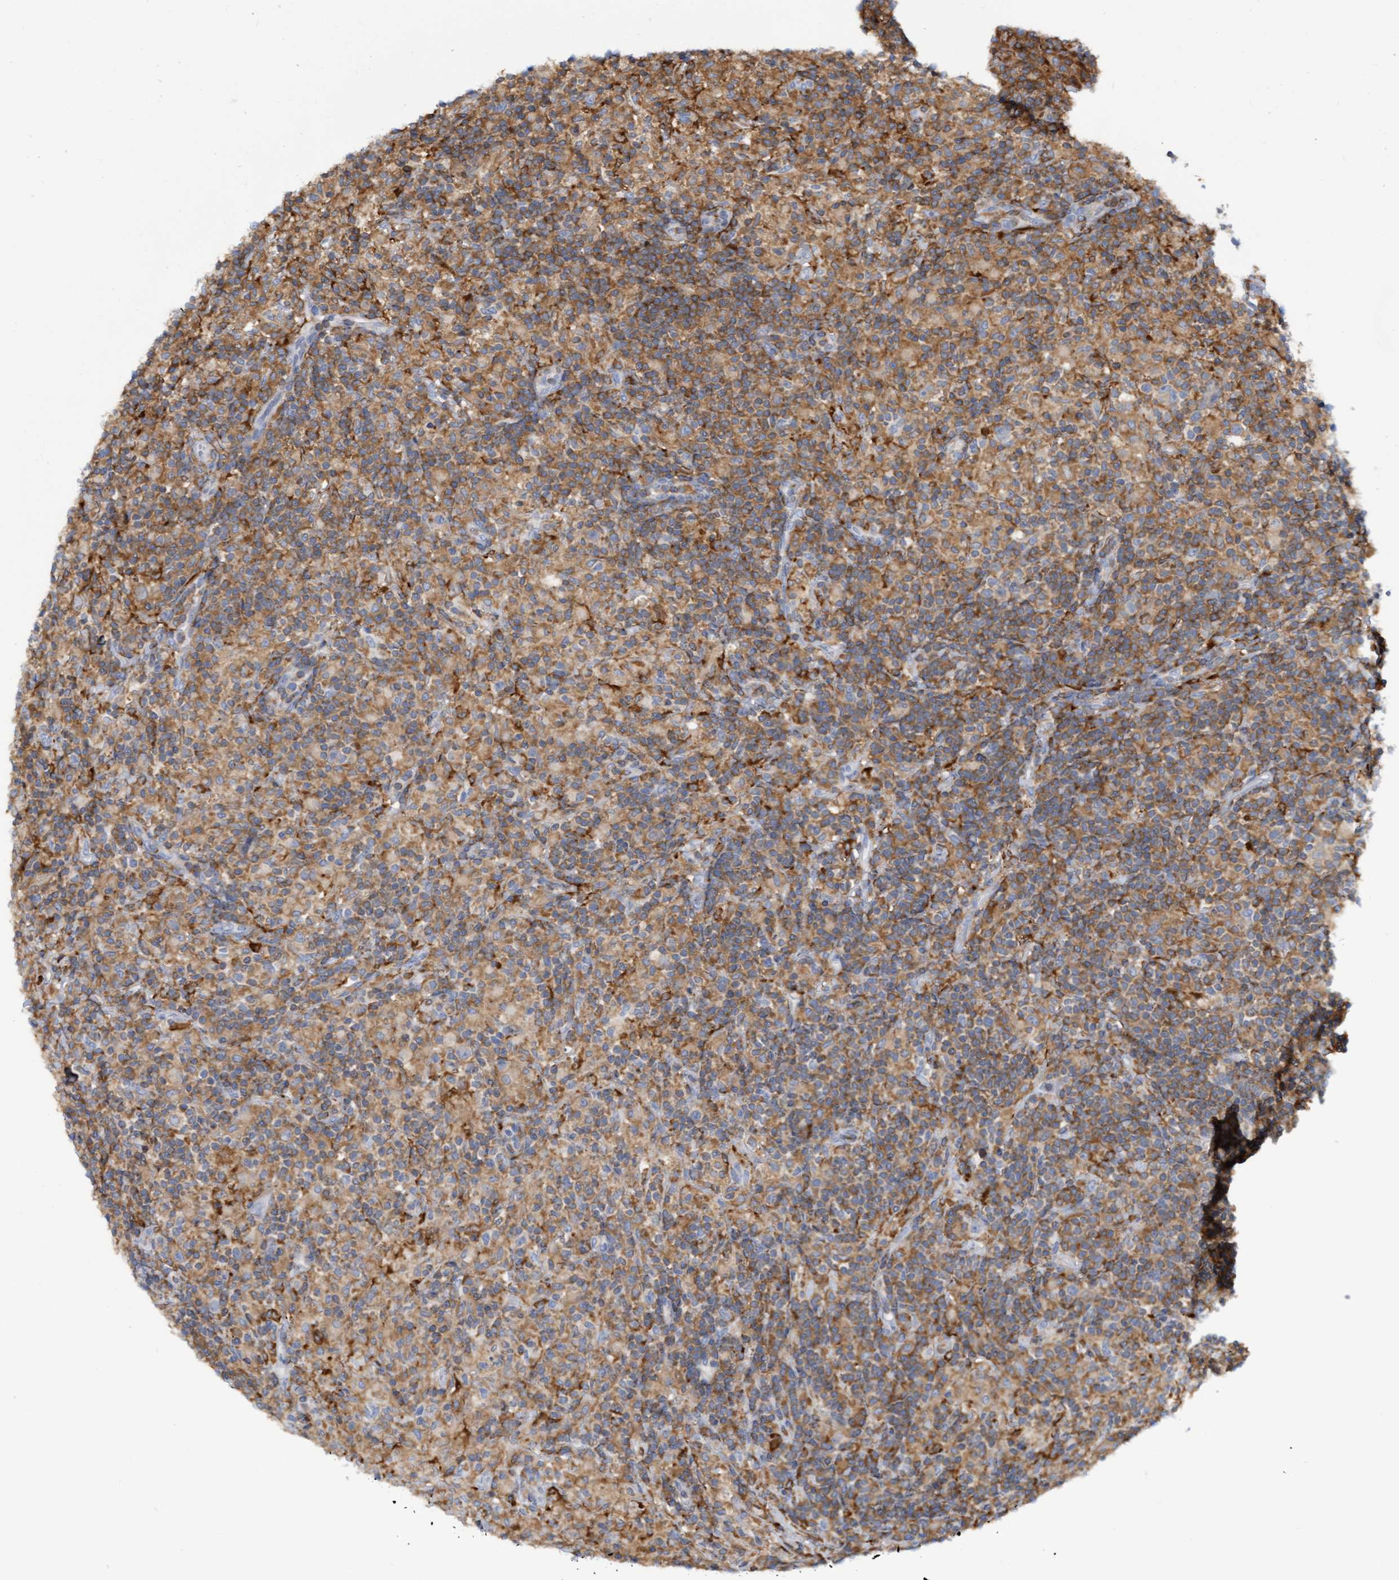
{"staining": {"intensity": "moderate", "quantity": "25%-75%", "location": "cytoplasmic/membranous"}, "tissue": "lymphoma", "cell_type": "Tumor cells", "image_type": "cancer", "snomed": [{"axis": "morphology", "description": "Hodgkin's disease, NOS"}, {"axis": "topography", "description": "Lymph node"}], "caption": "Moderate cytoplasmic/membranous positivity for a protein is present in about 25%-75% of tumor cells of lymphoma using IHC.", "gene": "FNBP1", "patient": {"sex": "male", "age": 70}}